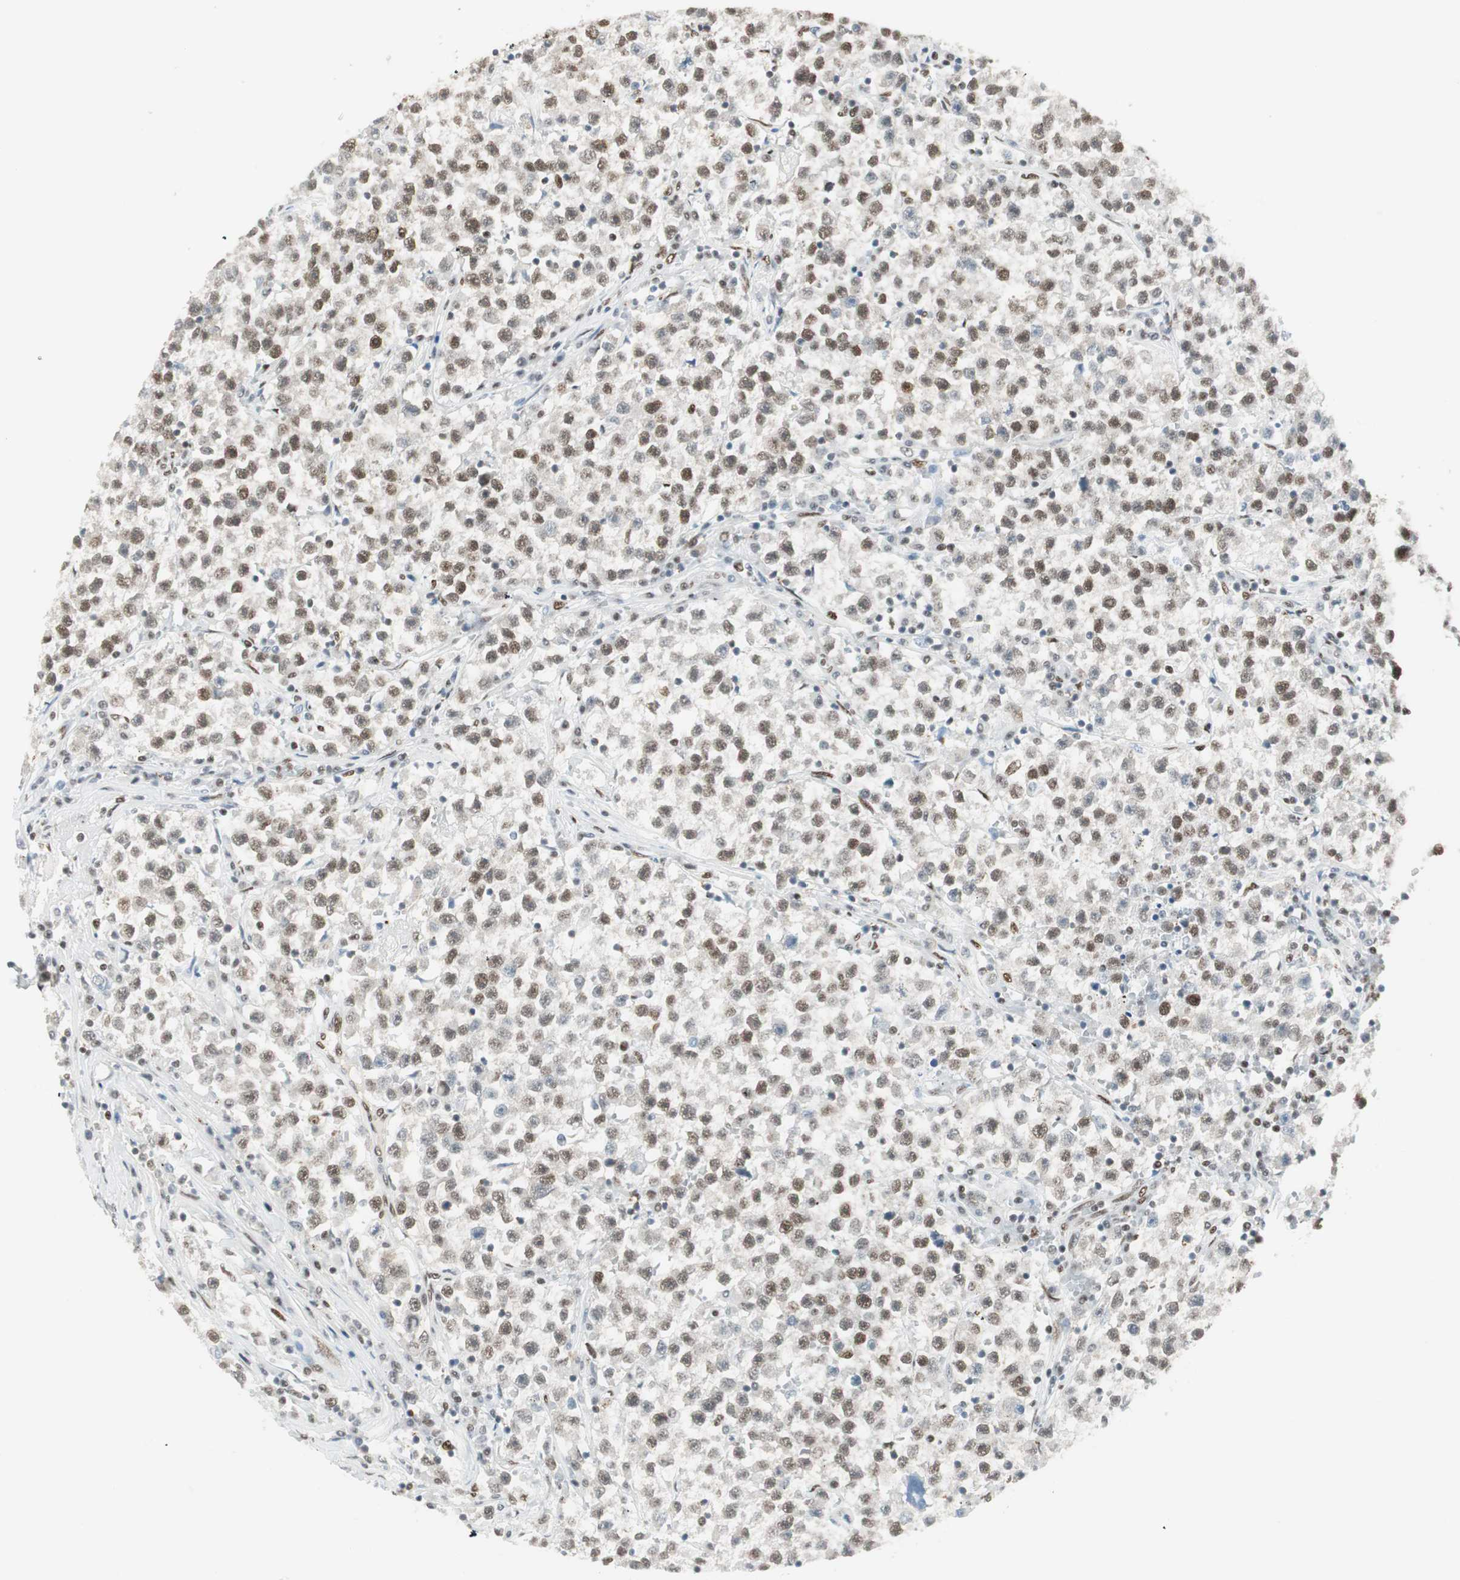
{"staining": {"intensity": "moderate", "quantity": ">75%", "location": "nuclear"}, "tissue": "testis cancer", "cell_type": "Tumor cells", "image_type": "cancer", "snomed": [{"axis": "morphology", "description": "Seminoma, NOS"}, {"axis": "topography", "description": "Testis"}], "caption": "Protein staining of testis cancer (seminoma) tissue displays moderate nuclear staining in about >75% of tumor cells.", "gene": "ZBTB17", "patient": {"sex": "male", "age": 22}}